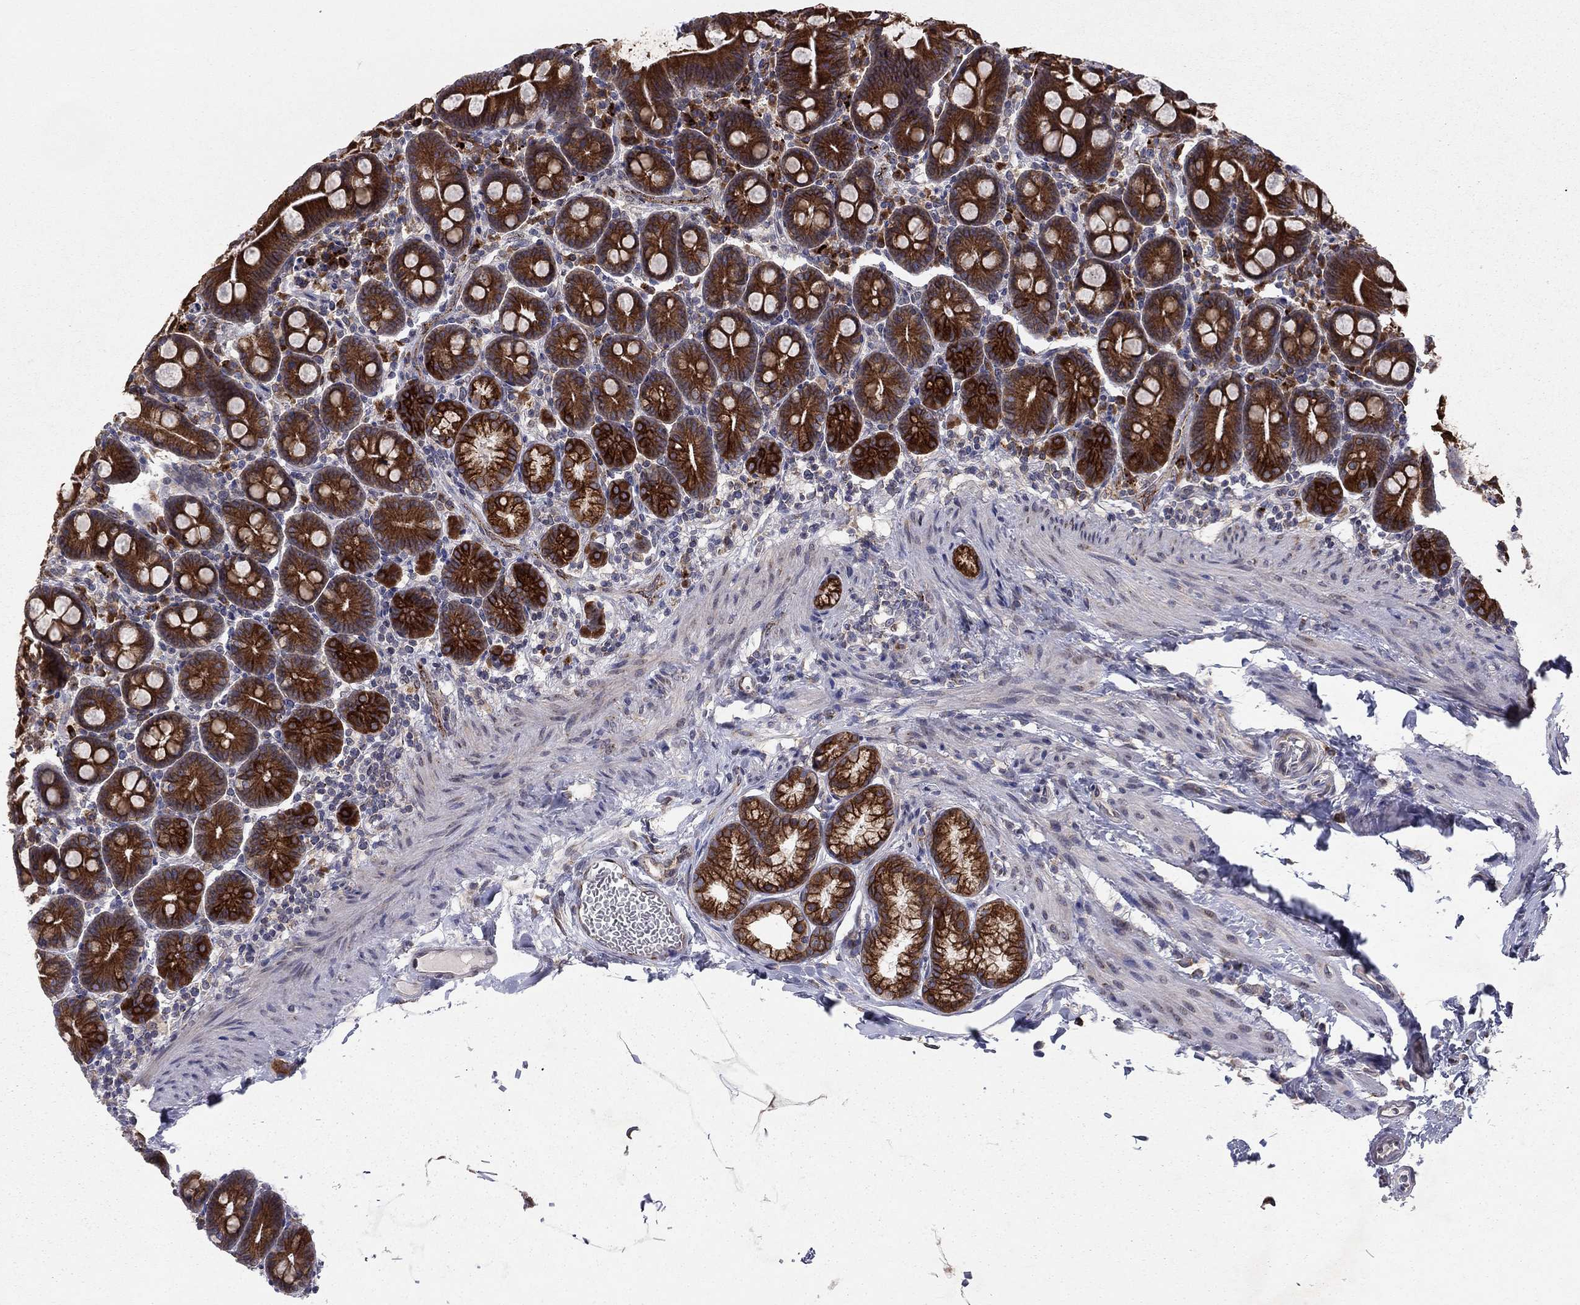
{"staining": {"intensity": "strong", "quantity": ">75%", "location": "cytoplasmic/membranous"}, "tissue": "small intestine", "cell_type": "Glandular cells", "image_type": "normal", "snomed": [{"axis": "morphology", "description": "Normal tissue, NOS"}, {"axis": "topography", "description": "Small intestine"}], "caption": "Immunohistochemistry (DAB) staining of benign small intestine reveals strong cytoplasmic/membranous protein expression in about >75% of glandular cells.", "gene": "YIF1A", "patient": {"sex": "female", "age": 44}}